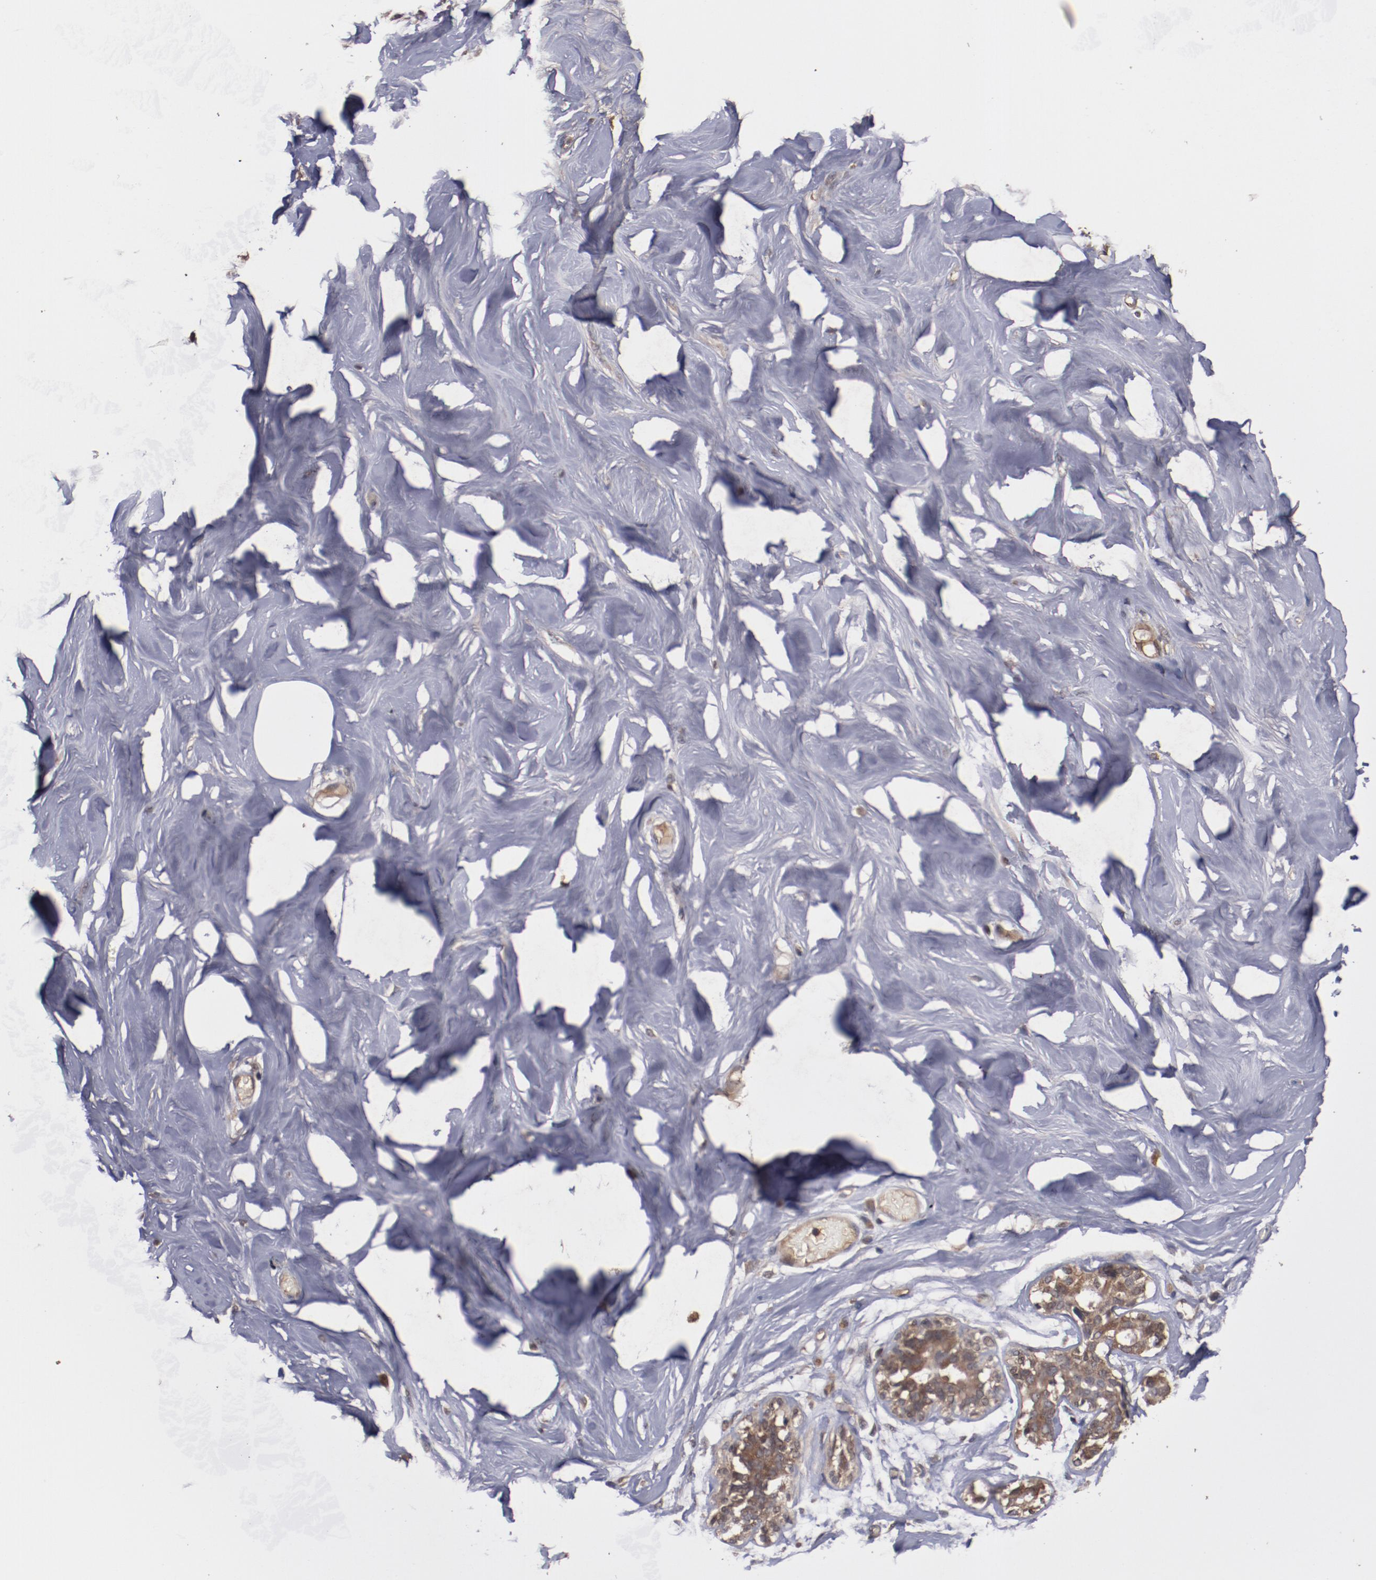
{"staining": {"intensity": "weak", "quantity": "25%-75%", "location": "cytoplasmic/membranous"}, "tissue": "breast", "cell_type": "Adipocytes", "image_type": "normal", "snomed": [{"axis": "morphology", "description": "Normal tissue, NOS"}, {"axis": "topography", "description": "Breast"}, {"axis": "topography", "description": "Soft tissue"}], "caption": "There is low levels of weak cytoplasmic/membranous staining in adipocytes of normal breast, as demonstrated by immunohistochemical staining (brown color).", "gene": "TENM1", "patient": {"sex": "female", "age": 25}}